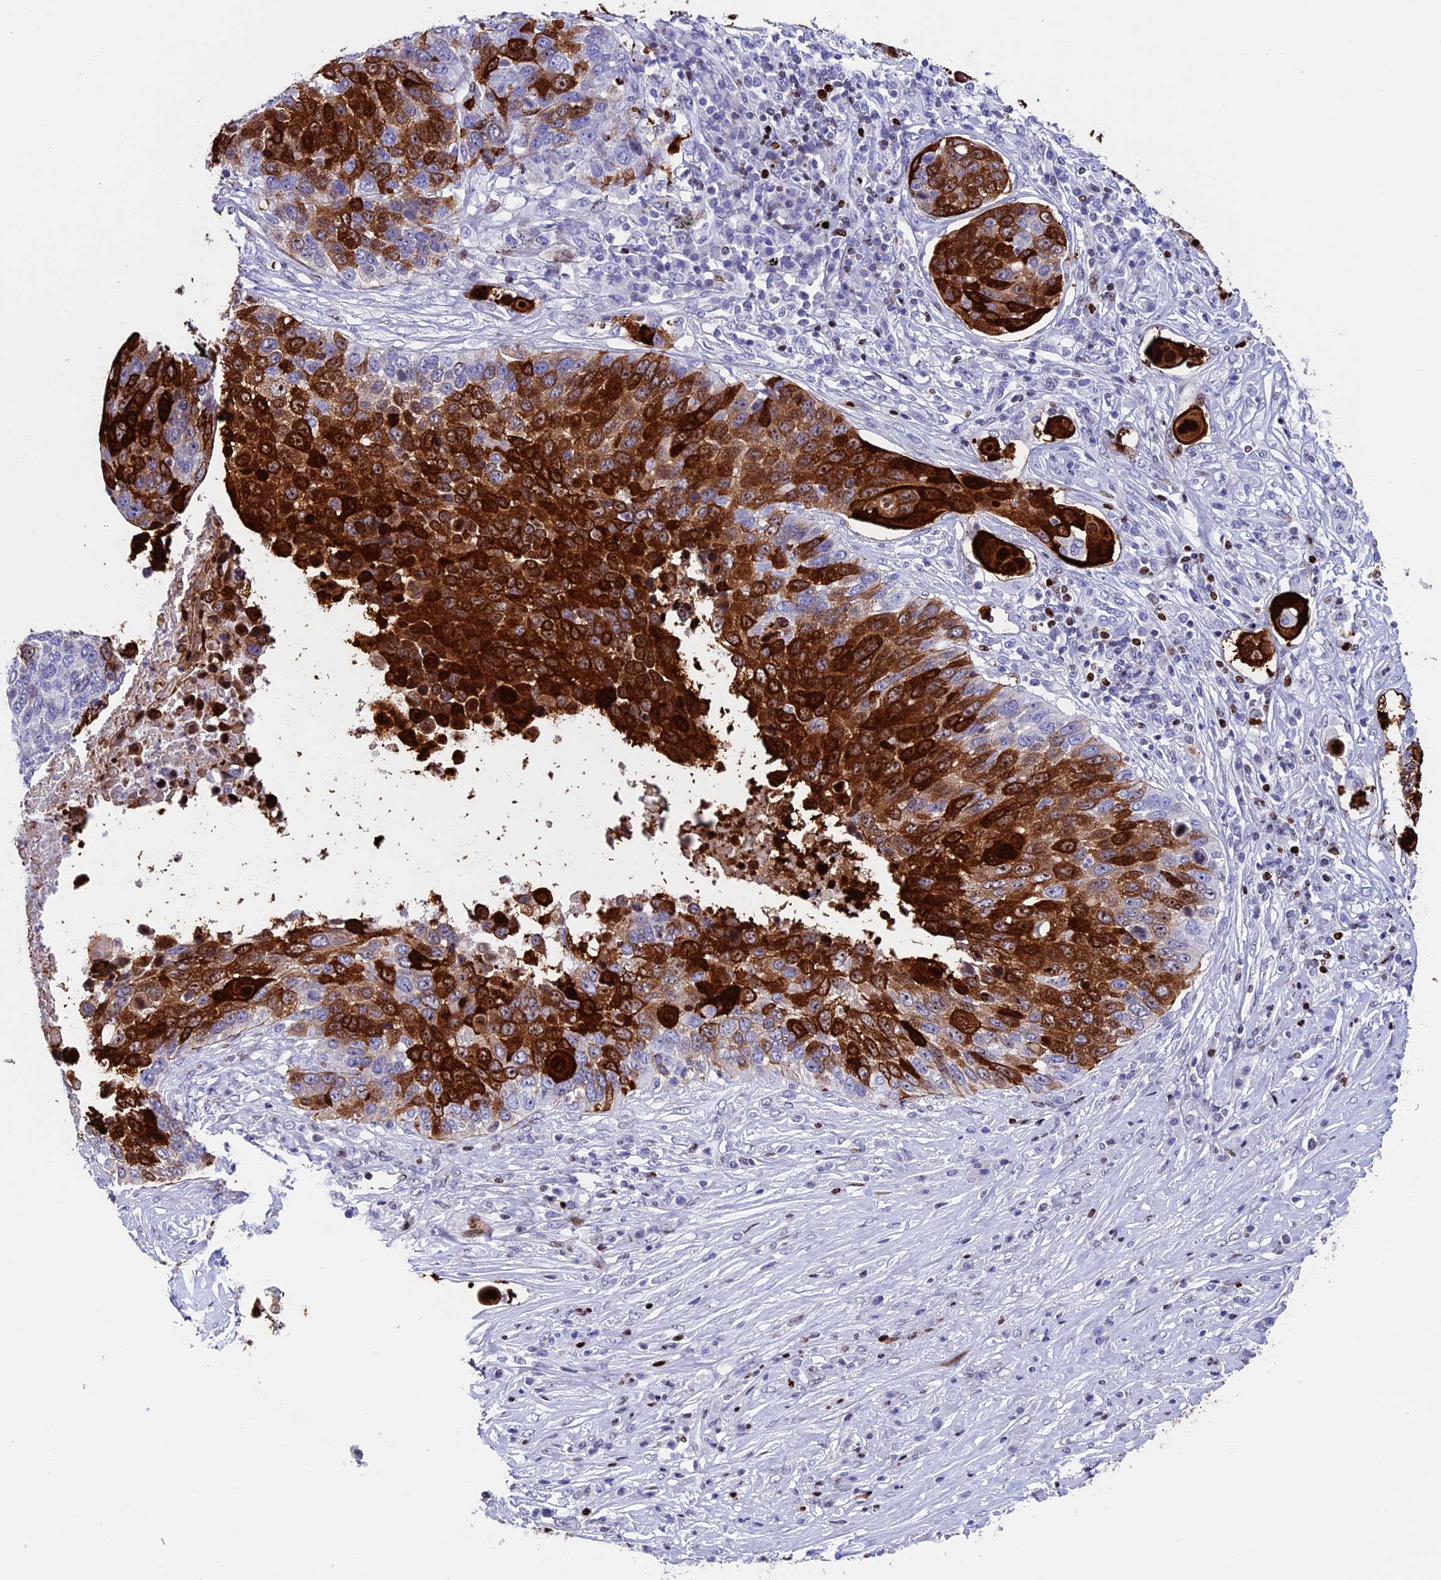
{"staining": {"intensity": "strong", "quantity": ">75%", "location": "cytoplasmic/membranous,nuclear"}, "tissue": "lung cancer", "cell_type": "Tumor cells", "image_type": "cancer", "snomed": [{"axis": "morphology", "description": "Squamous cell carcinoma, NOS"}, {"axis": "topography", "description": "Lung"}], "caption": "This is a histology image of IHC staining of lung cancer (squamous cell carcinoma), which shows strong staining in the cytoplasmic/membranous and nuclear of tumor cells.", "gene": "BTBD3", "patient": {"sex": "male", "age": 66}}